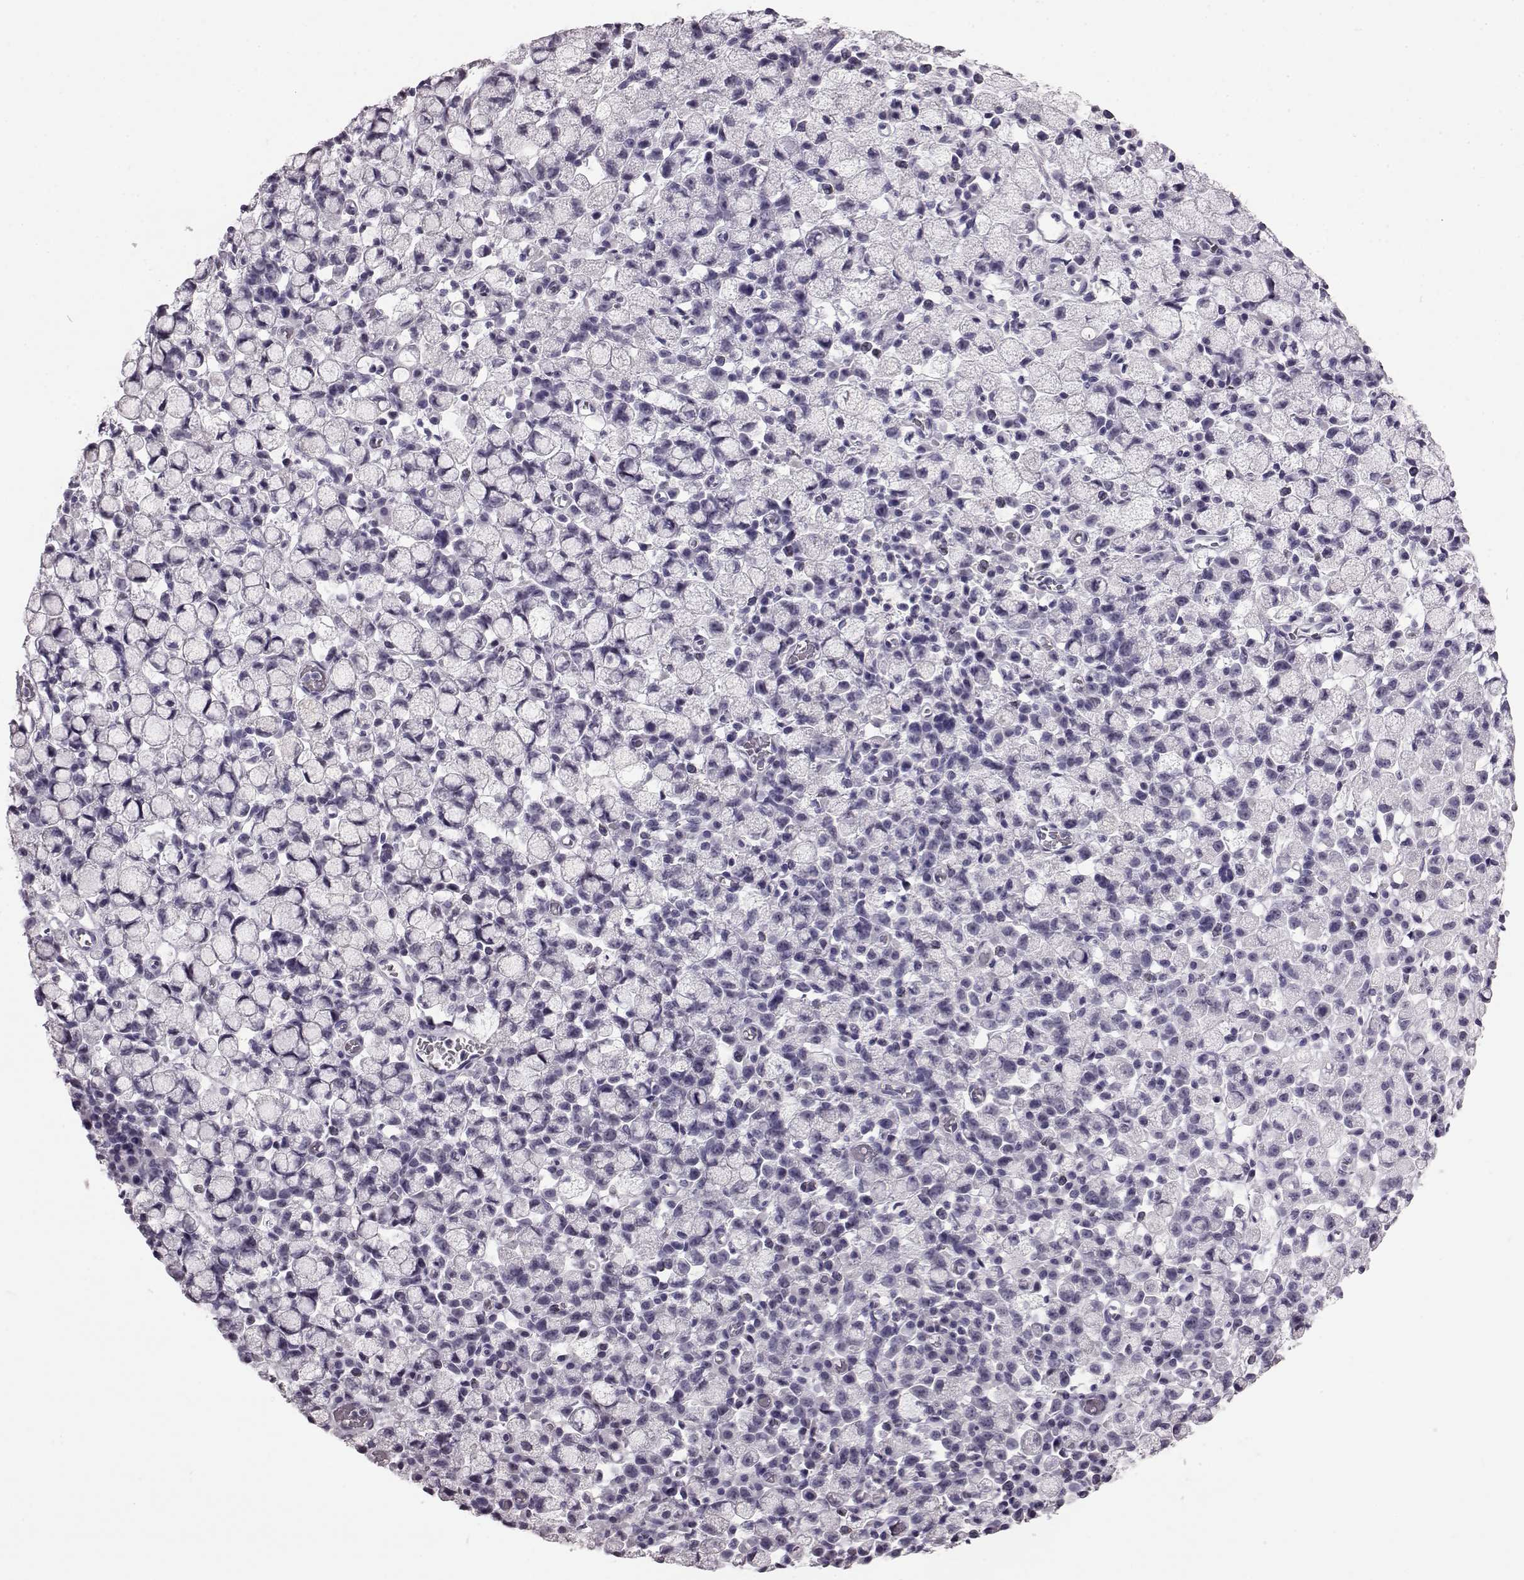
{"staining": {"intensity": "negative", "quantity": "none", "location": "none"}, "tissue": "stomach cancer", "cell_type": "Tumor cells", "image_type": "cancer", "snomed": [{"axis": "morphology", "description": "Adenocarcinoma, NOS"}, {"axis": "topography", "description": "Stomach"}], "caption": "This is an IHC histopathology image of stomach cancer. There is no expression in tumor cells.", "gene": "AIPL1", "patient": {"sex": "male", "age": 58}}